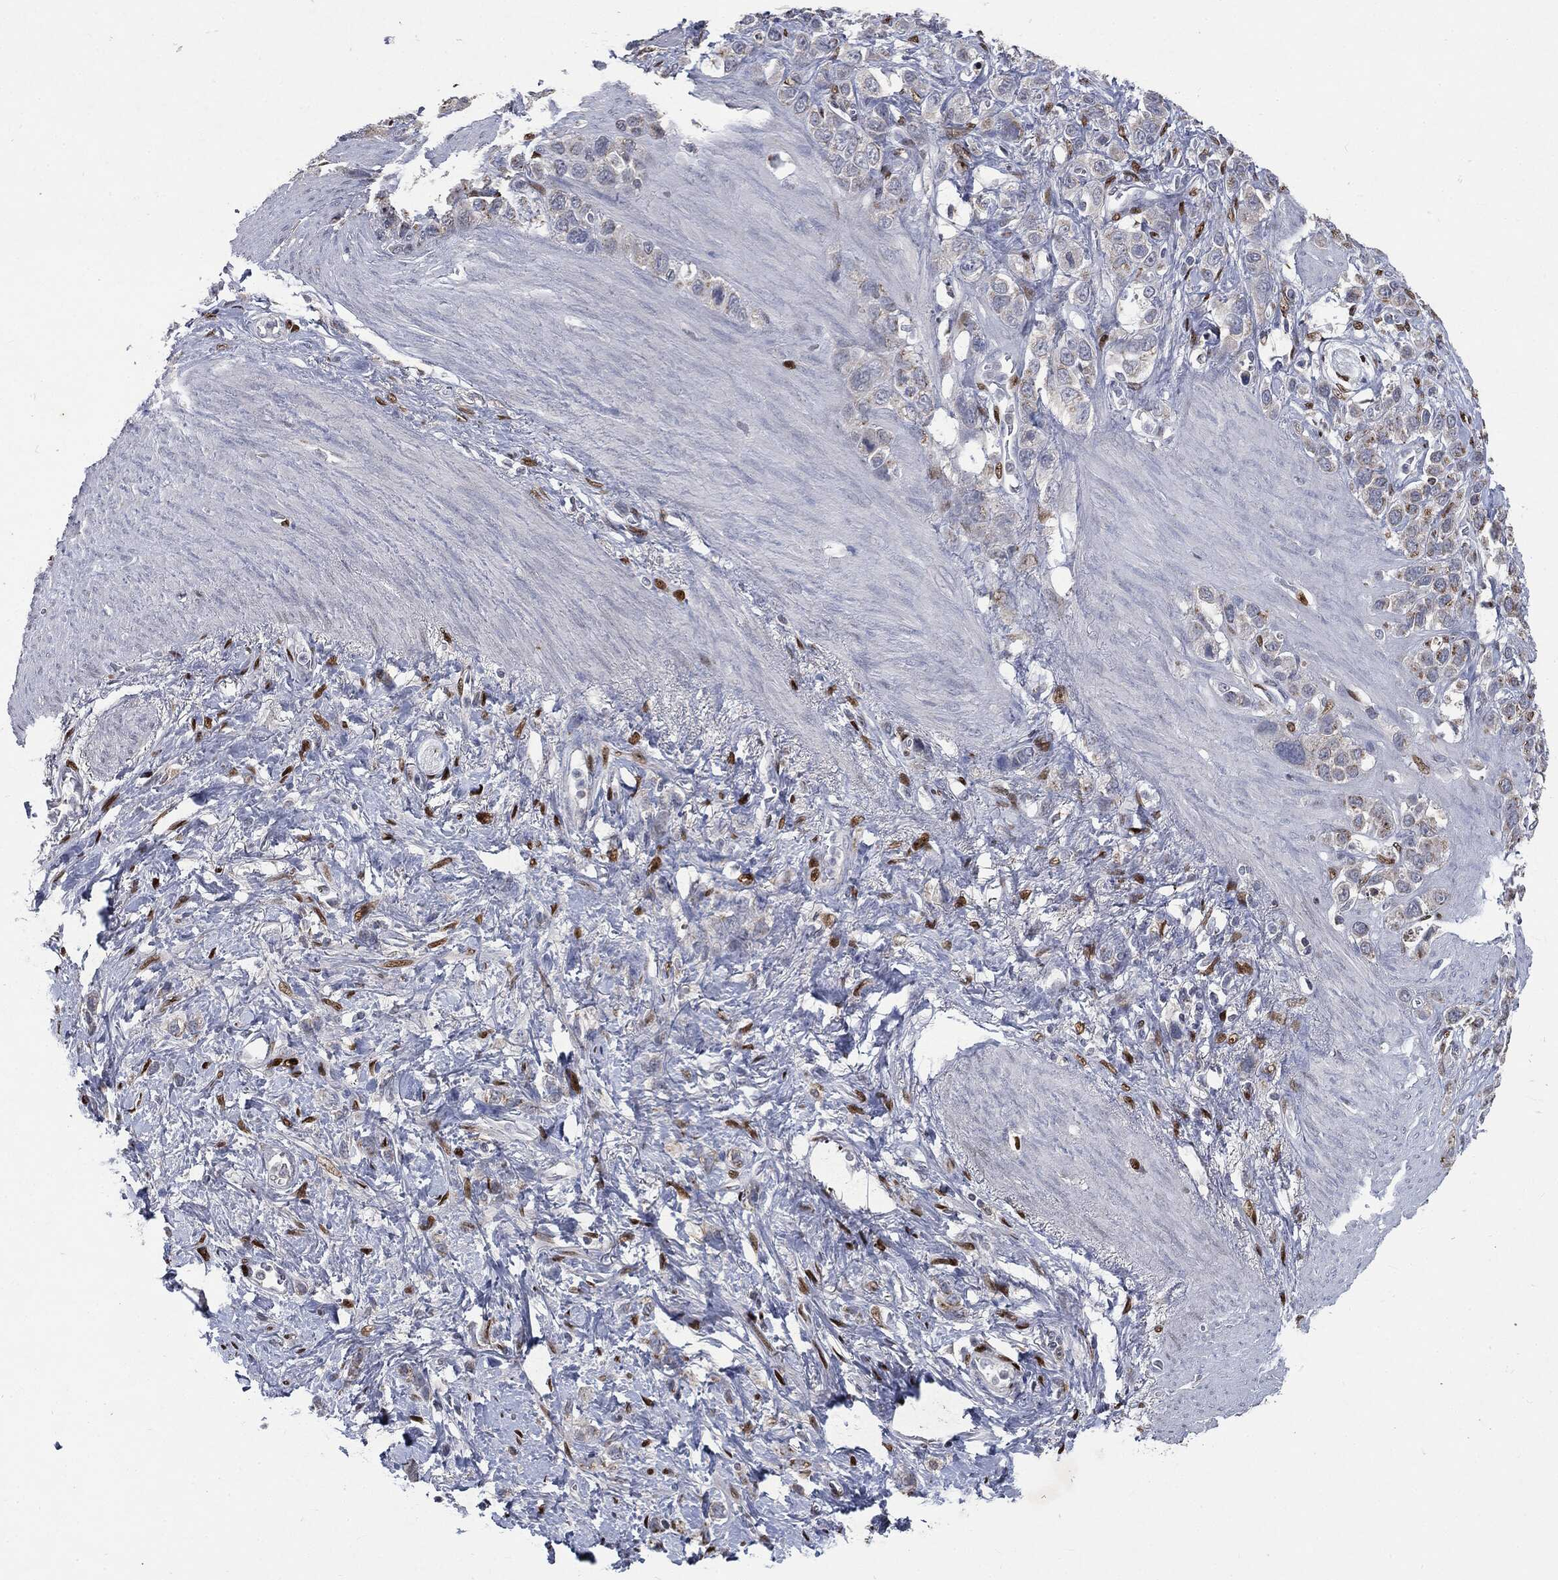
{"staining": {"intensity": "negative", "quantity": "none", "location": "none"}, "tissue": "stomach cancer", "cell_type": "Tumor cells", "image_type": "cancer", "snomed": [{"axis": "morphology", "description": "Adenocarcinoma, NOS"}, {"axis": "topography", "description": "Stomach"}], "caption": "There is no significant staining in tumor cells of adenocarcinoma (stomach). (Stains: DAB (3,3'-diaminobenzidine) IHC with hematoxylin counter stain, Microscopy: brightfield microscopy at high magnification).", "gene": "CASD1", "patient": {"sex": "female", "age": 65}}